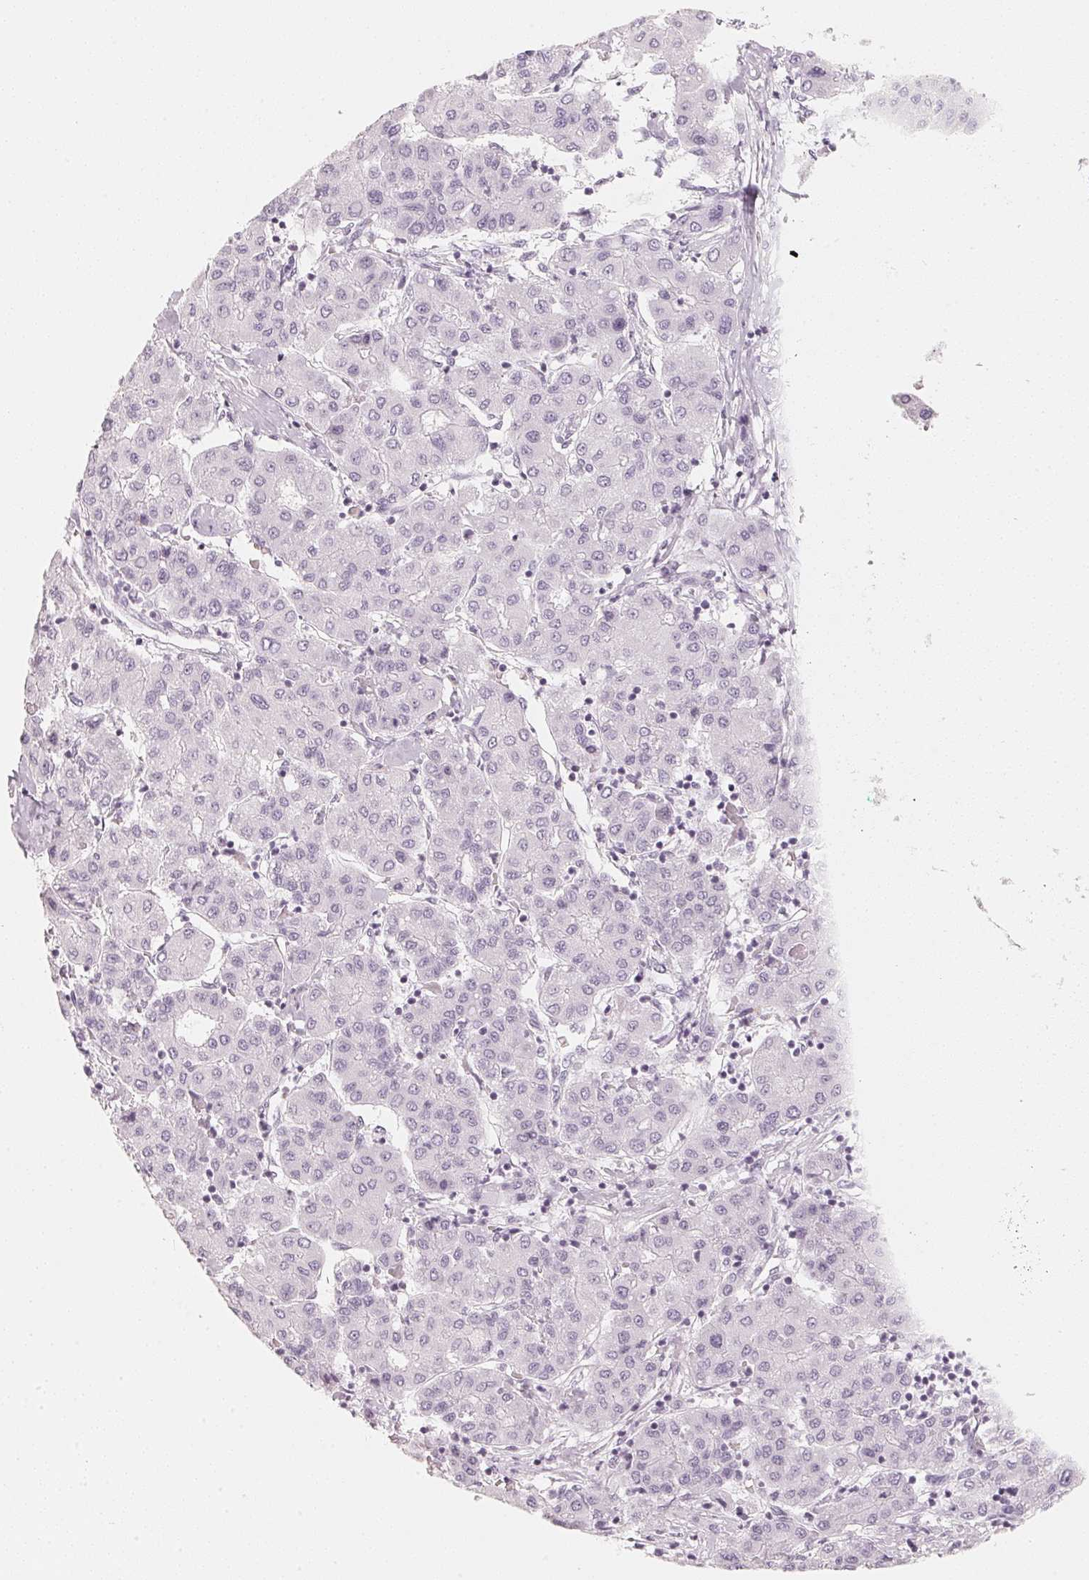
{"staining": {"intensity": "negative", "quantity": "none", "location": "none"}, "tissue": "liver cancer", "cell_type": "Tumor cells", "image_type": "cancer", "snomed": [{"axis": "morphology", "description": "Carcinoma, Hepatocellular, NOS"}, {"axis": "topography", "description": "Liver"}], "caption": "DAB immunohistochemical staining of liver cancer (hepatocellular carcinoma) displays no significant expression in tumor cells.", "gene": "SLC22A8", "patient": {"sex": "male", "age": 65}}